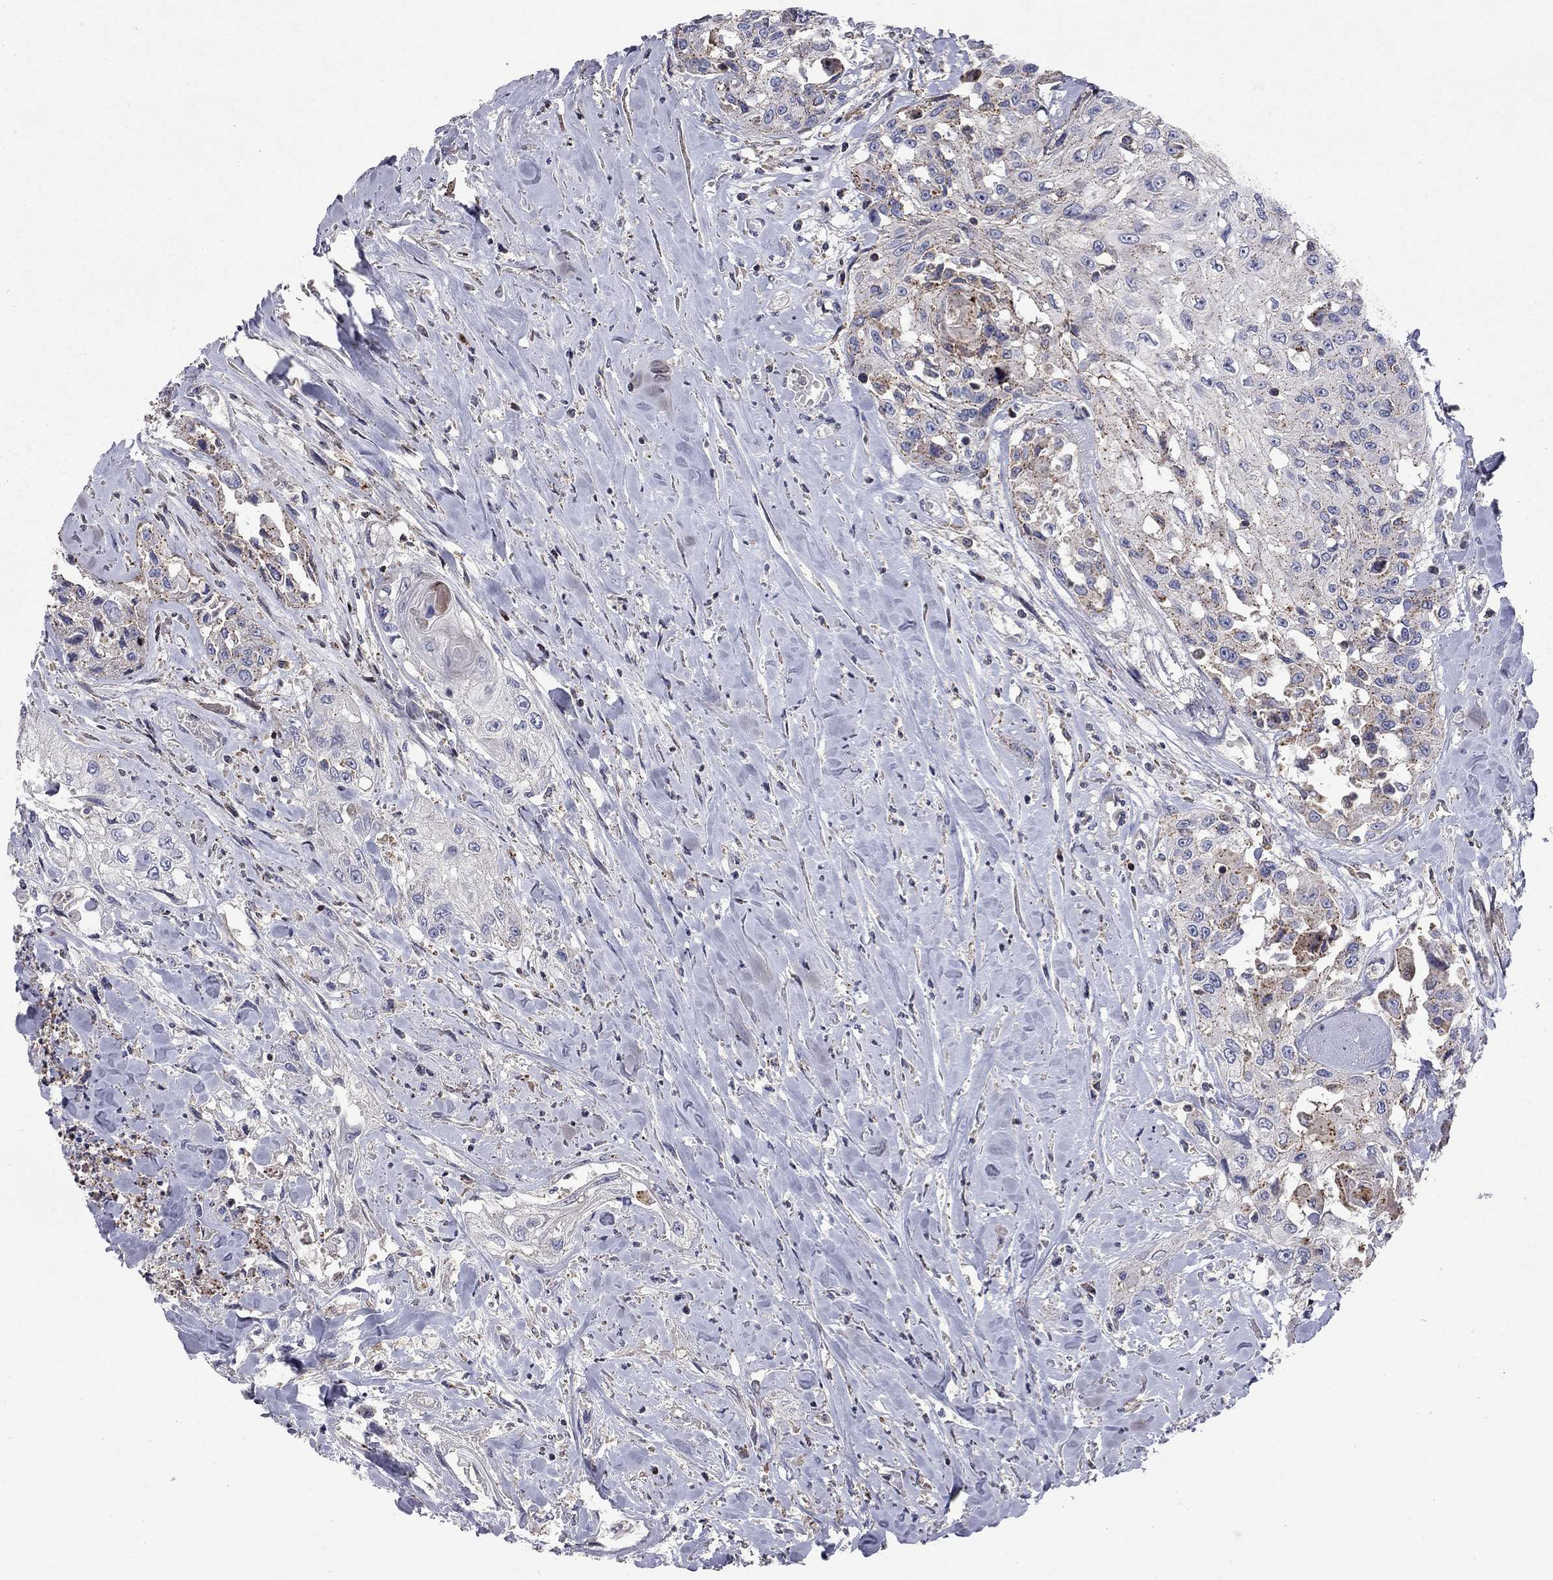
{"staining": {"intensity": "strong", "quantity": "25%-75%", "location": "cytoplasmic/membranous"}, "tissue": "head and neck cancer", "cell_type": "Tumor cells", "image_type": "cancer", "snomed": [{"axis": "morphology", "description": "Normal tissue, NOS"}, {"axis": "morphology", "description": "Squamous cell carcinoma, NOS"}, {"axis": "topography", "description": "Oral tissue"}, {"axis": "topography", "description": "Peripheral nerve tissue"}, {"axis": "topography", "description": "Head-Neck"}], "caption": "A brown stain shows strong cytoplasmic/membranous expression of a protein in head and neck cancer (squamous cell carcinoma) tumor cells. (DAB = brown stain, brightfield microscopy at high magnification).", "gene": "ERN2", "patient": {"sex": "female", "age": 59}}